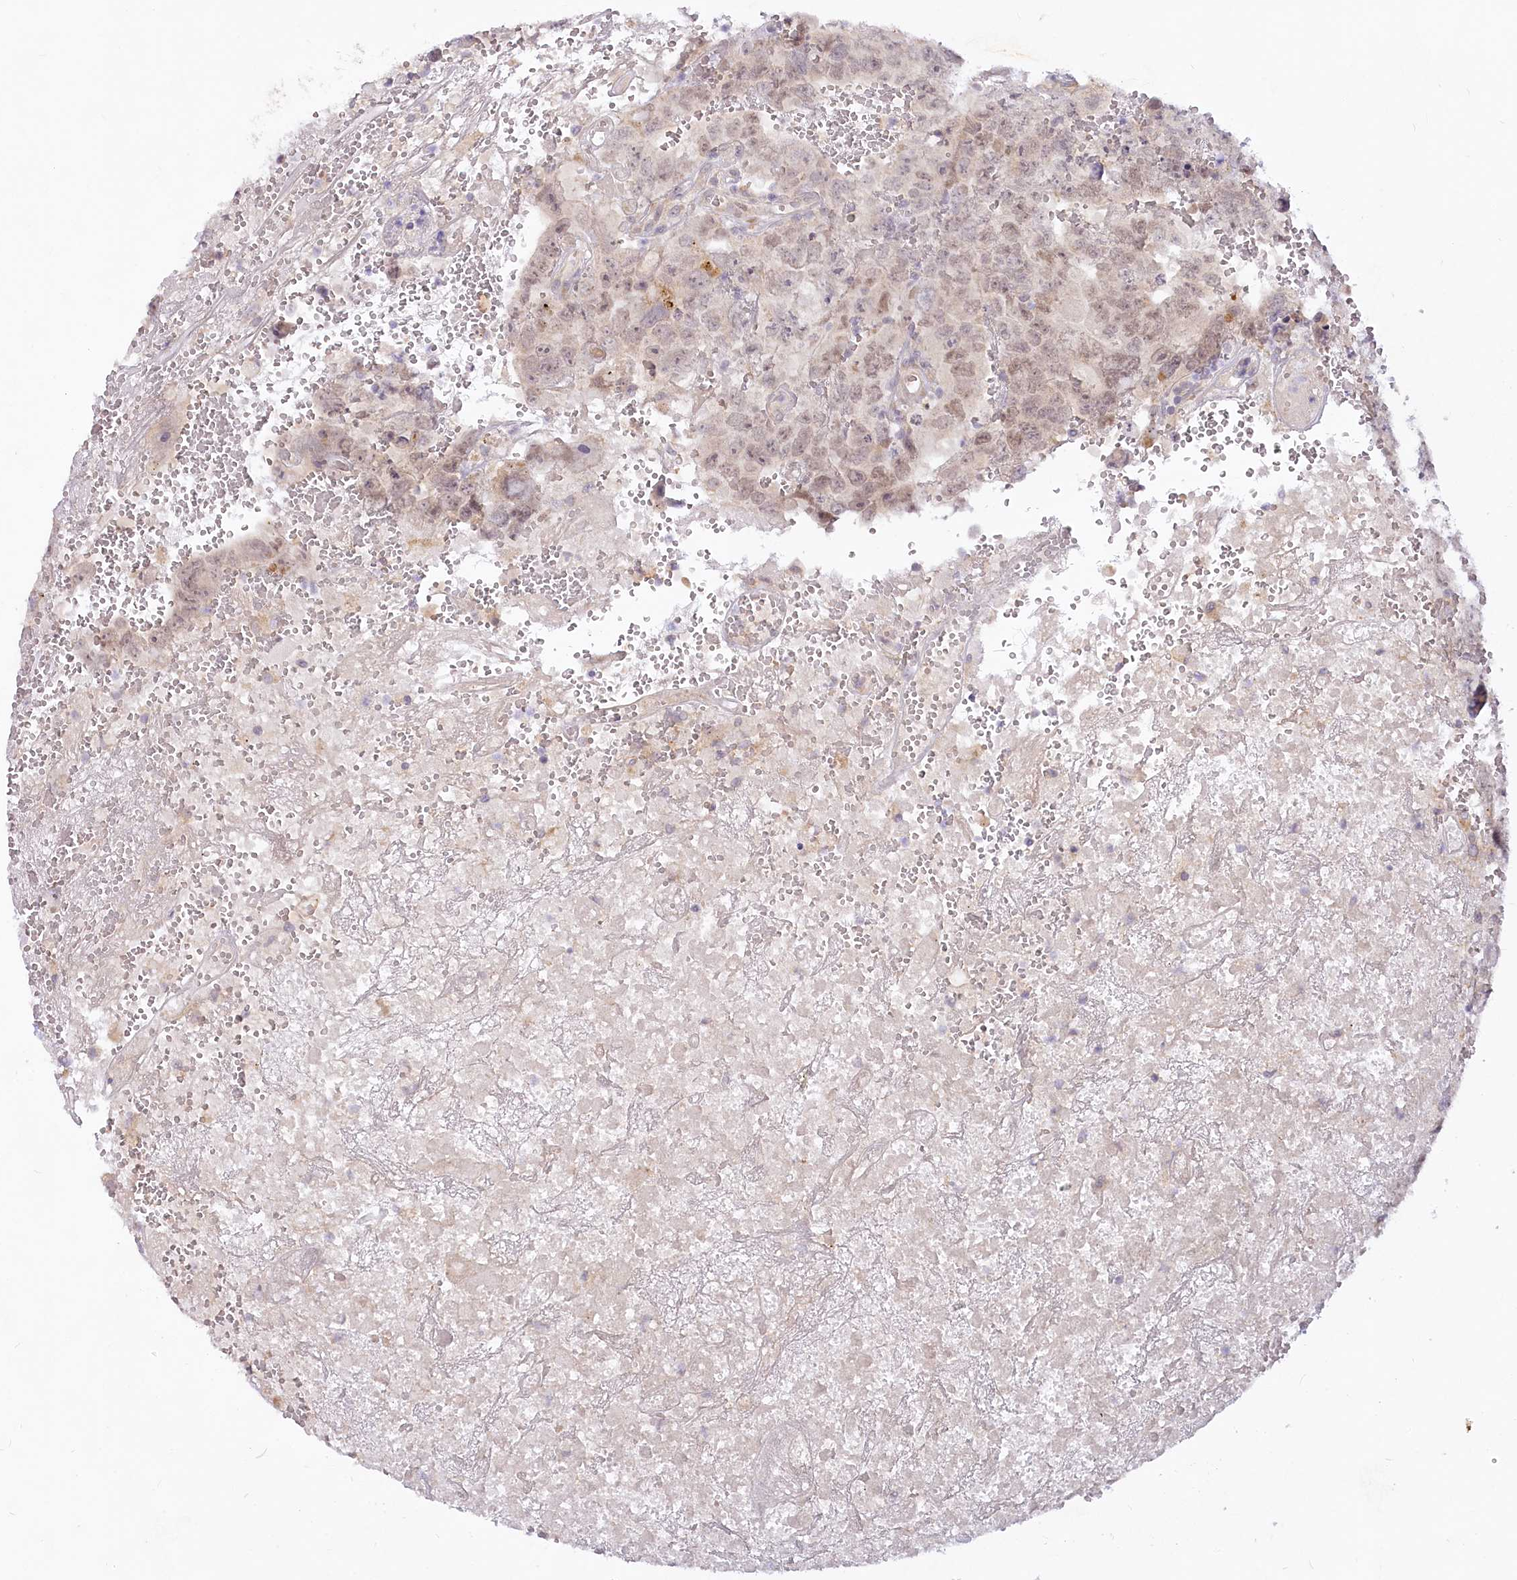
{"staining": {"intensity": "weak", "quantity": "<25%", "location": "nuclear"}, "tissue": "testis cancer", "cell_type": "Tumor cells", "image_type": "cancer", "snomed": [{"axis": "morphology", "description": "Carcinoma, Embryonal, NOS"}, {"axis": "topography", "description": "Testis"}], "caption": "Tumor cells show no significant protein staining in embryonal carcinoma (testis).", "gene": "EFHC2", "patient": {"sex": "male", "age": 45}}